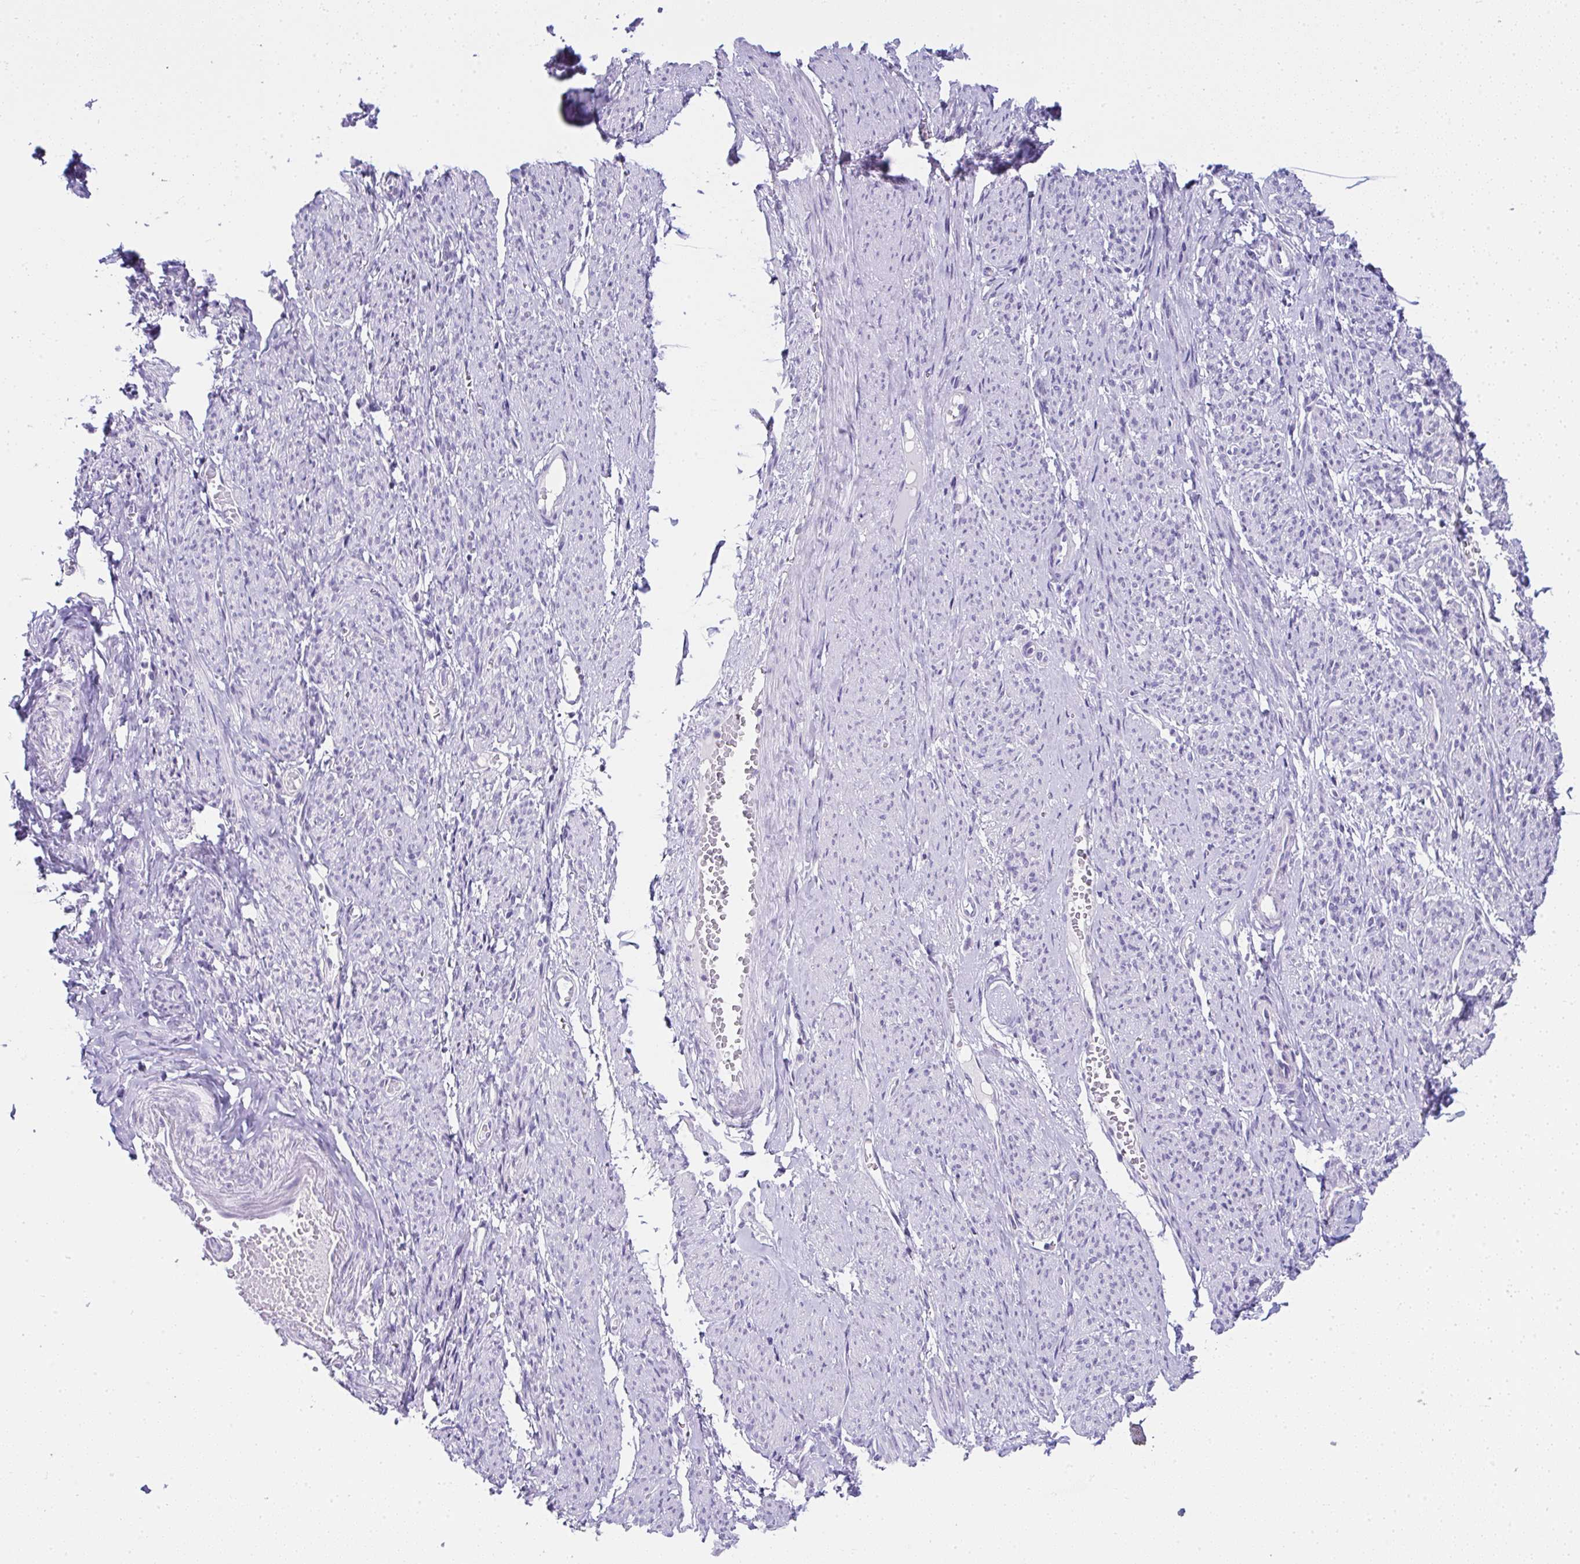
{"staining": {"intensity": "negative", "quantity": "none", "location": "none"}, "tissue": "smooth muscle", "cell_type": "Smooth muscle cells", "image_type": "normal", "snomed": [{"axis": "morphology", "description": "Normal tissue, NOS"}, {"axis": "topography", "description": "Smooth muscle"}], "caption": "The image demonstrates no staining of smooth muscle cells in unremarkable smooth muscle. Brightfield microscopy of immunohistochemistry (IHC) stained with DAB (3,3'-diaminobenzidine) (brown) and hematoxylin (blue), captured at high magnification.", "gene": "RNF183", "patient": {"sex": "female", "age": 65}}